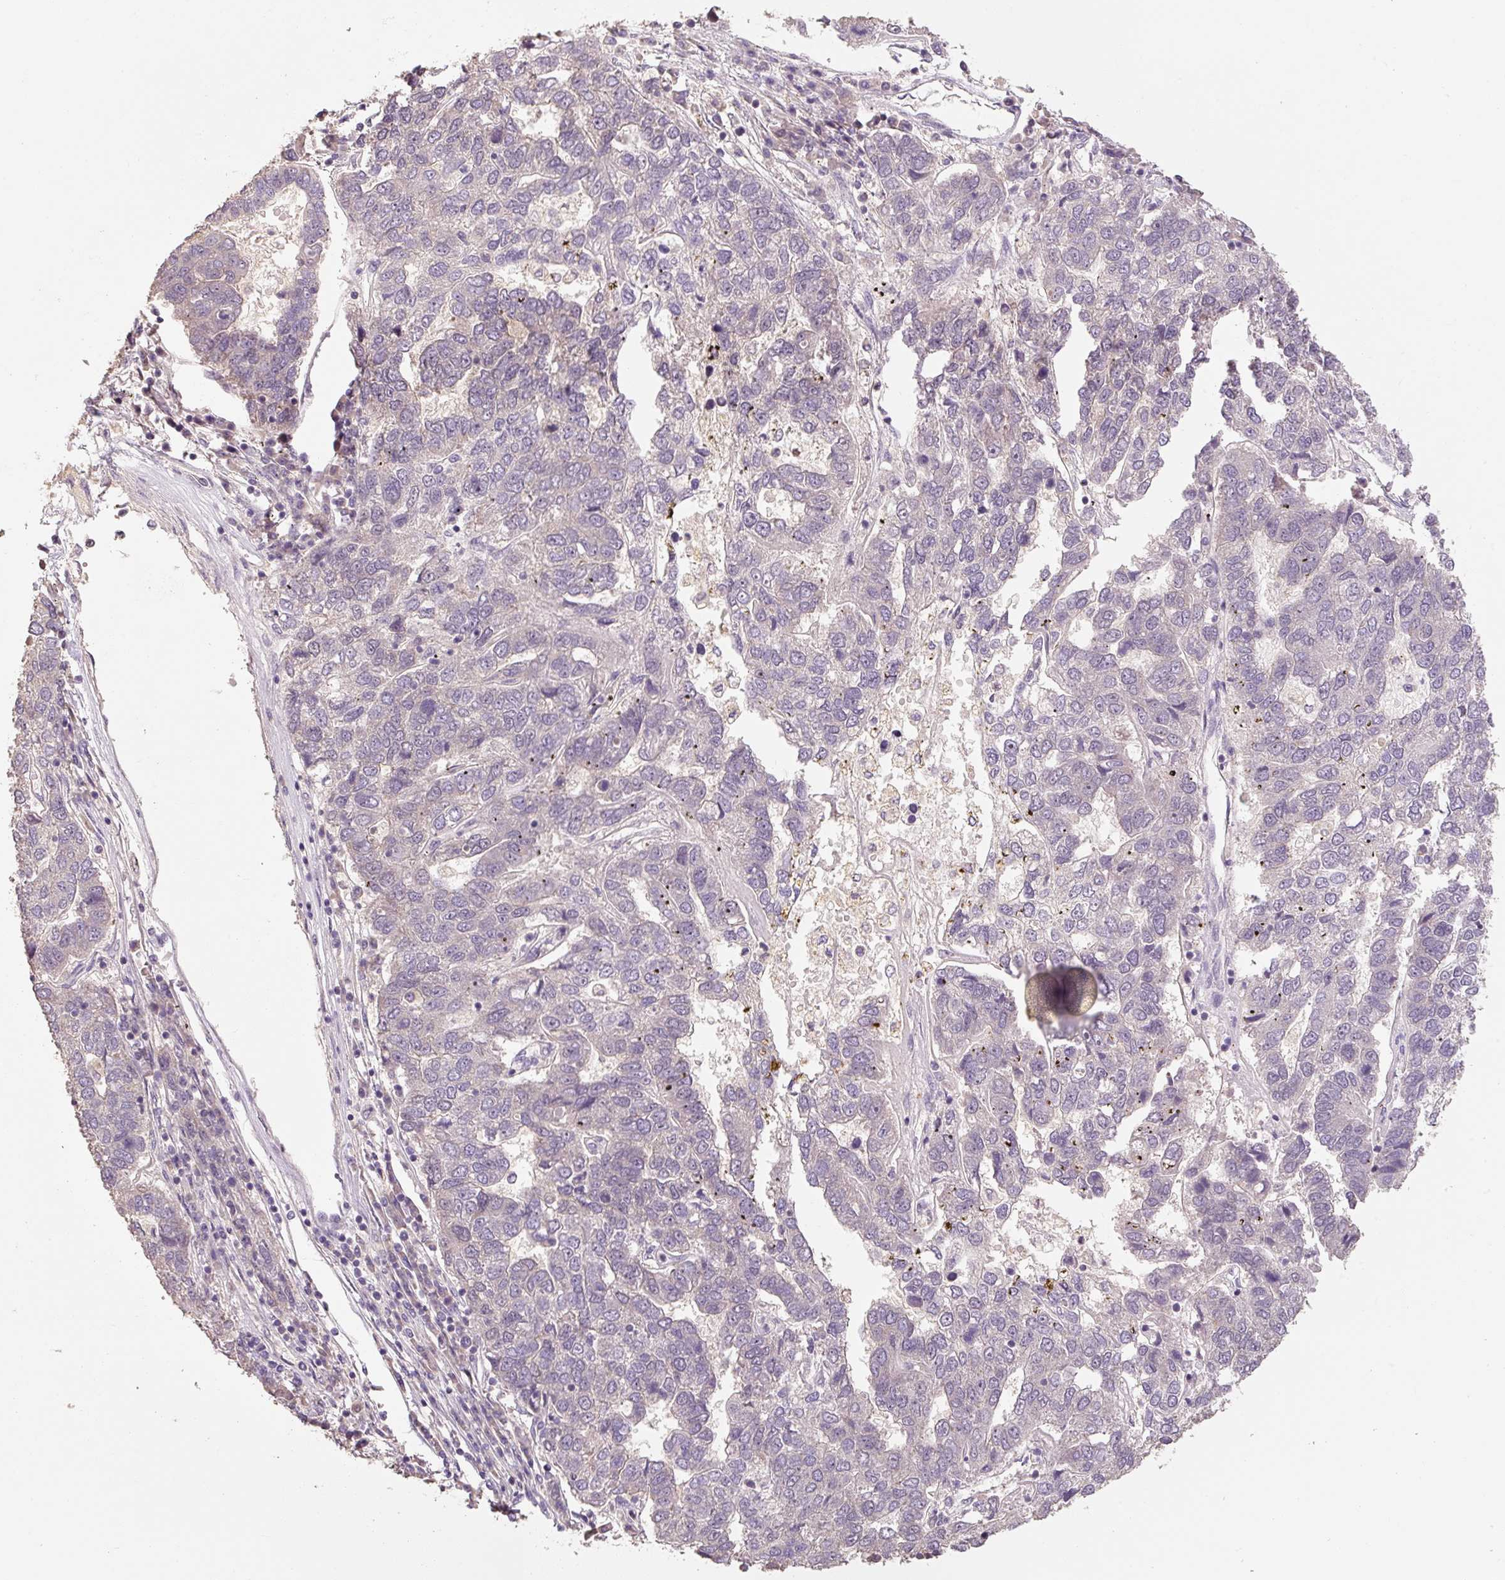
{"staining": {"intensity": "negative", "quantity": "none", "location": "none"}, "tissue": "pancreatic cancer", "cell_type": "Tumor cells", "image_type": "cancer", "snomed": [{"axis": "morphology", "description": "Adenocarcinoma, NOS"}, {"axis": "topography", "description": "Pancreas"}], "caption": "Immunohistochemistry image of neoplastic tissue: human pancreatic adenocarcinoma stained with DAB (3,3'-diaminobenzidine) displays no significant protein staining in tumor cells.", "gene": "CFAP65", "patient": {"sex": "female", "age": 61}}